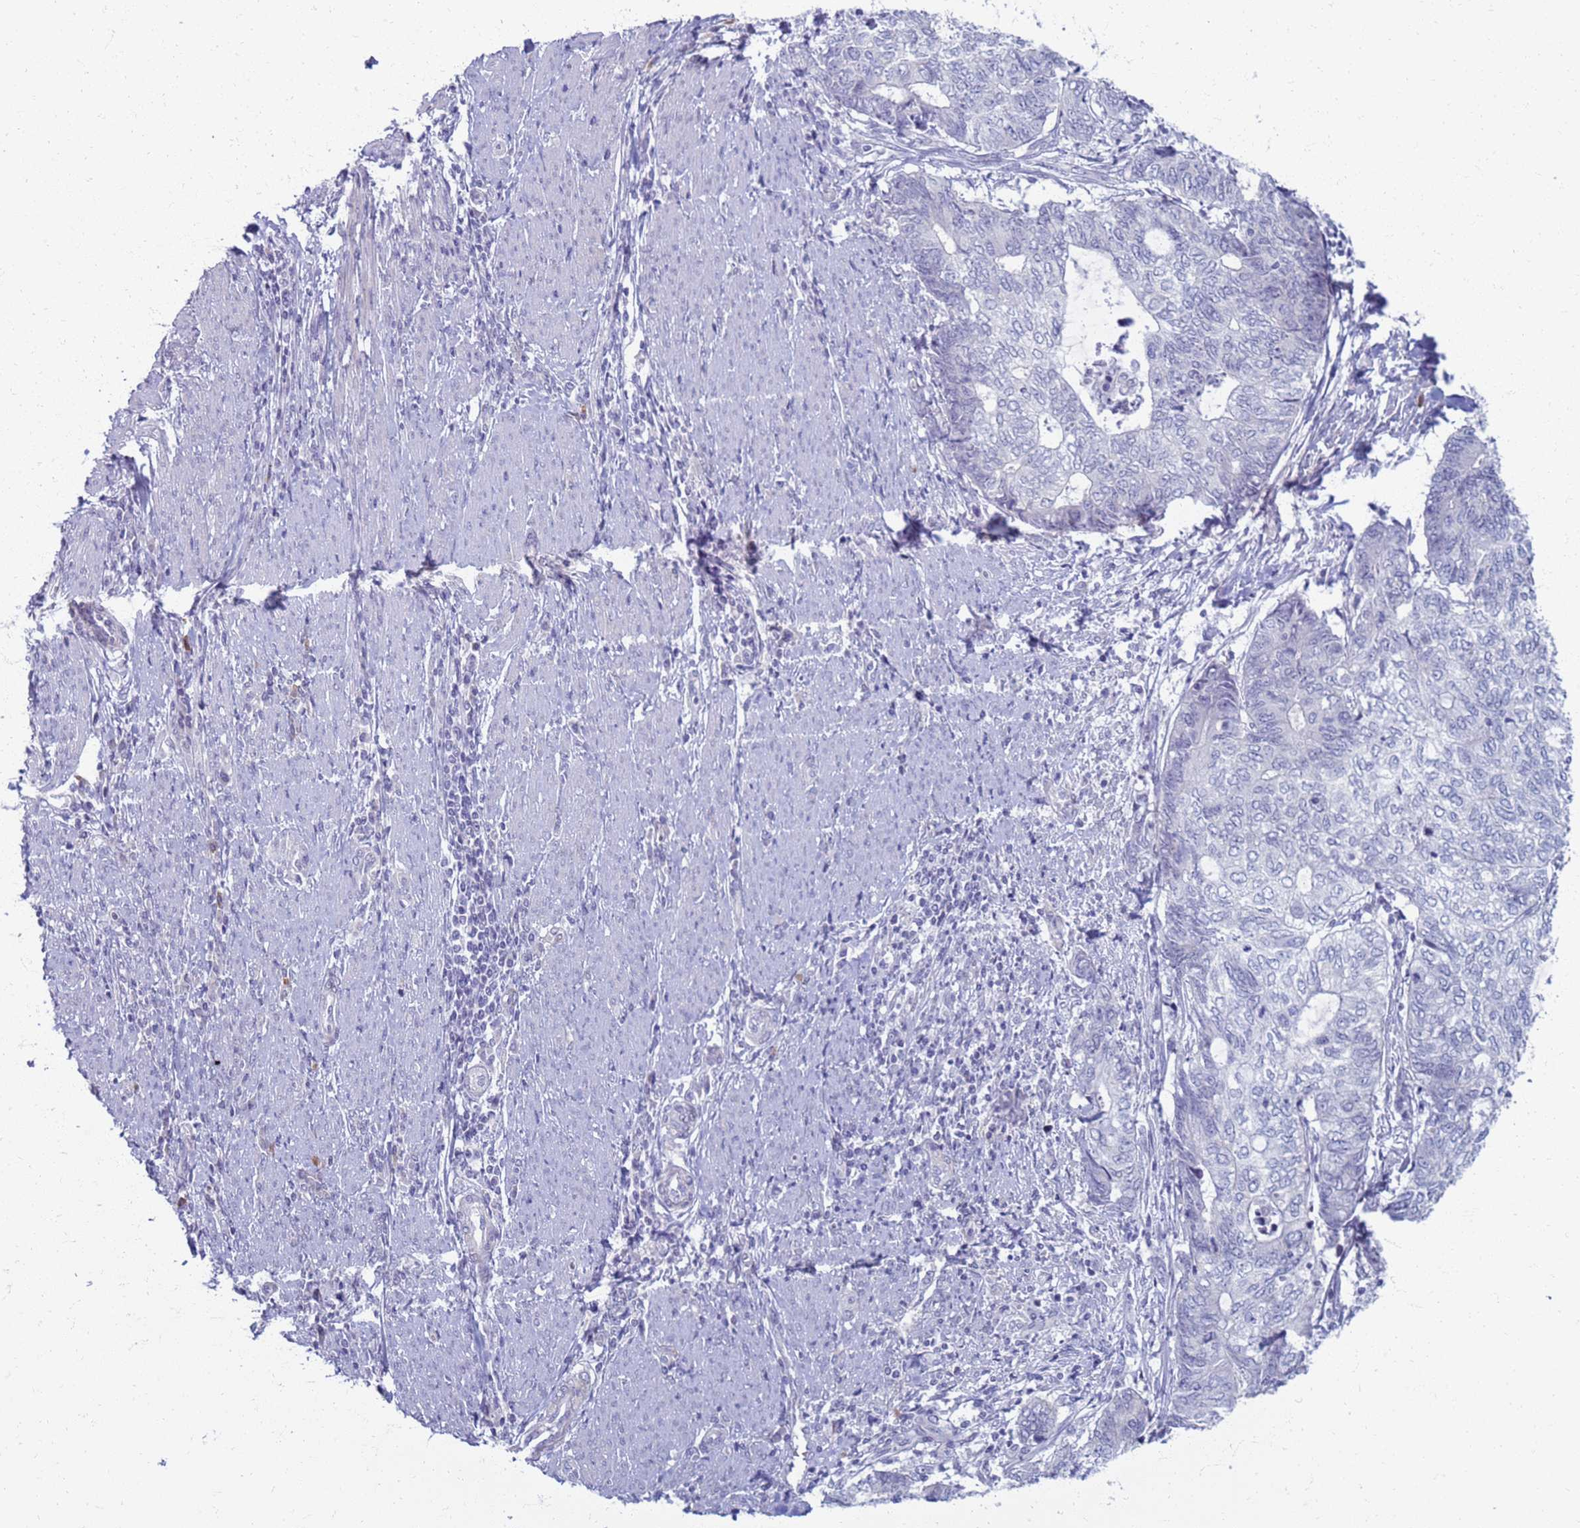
{"staining": {"intensity": "negative", "quantity": "none", "location": "none"}, "tissue": "endometrial cancer", "cell_type": "Tumor cells", "image_type": "cancer", "snomed": [{"axis": "morphology", "description": "Adenocarcinoma, NOS"}, {"axis": "topography", "description": "Uterus"}, {"axis": "topography", "description": "Endometrium"}], "caption": "The histopathology image demonstrates no significant staining in tumor cells of adenocarcinoma (endometrial). (DAB (3,3'-diaminobenzidine) IHC visualized using brightfield microscopy, high magnification).", "gene": "CLCA2", "patient": {"sex": "female", "age": 70}}